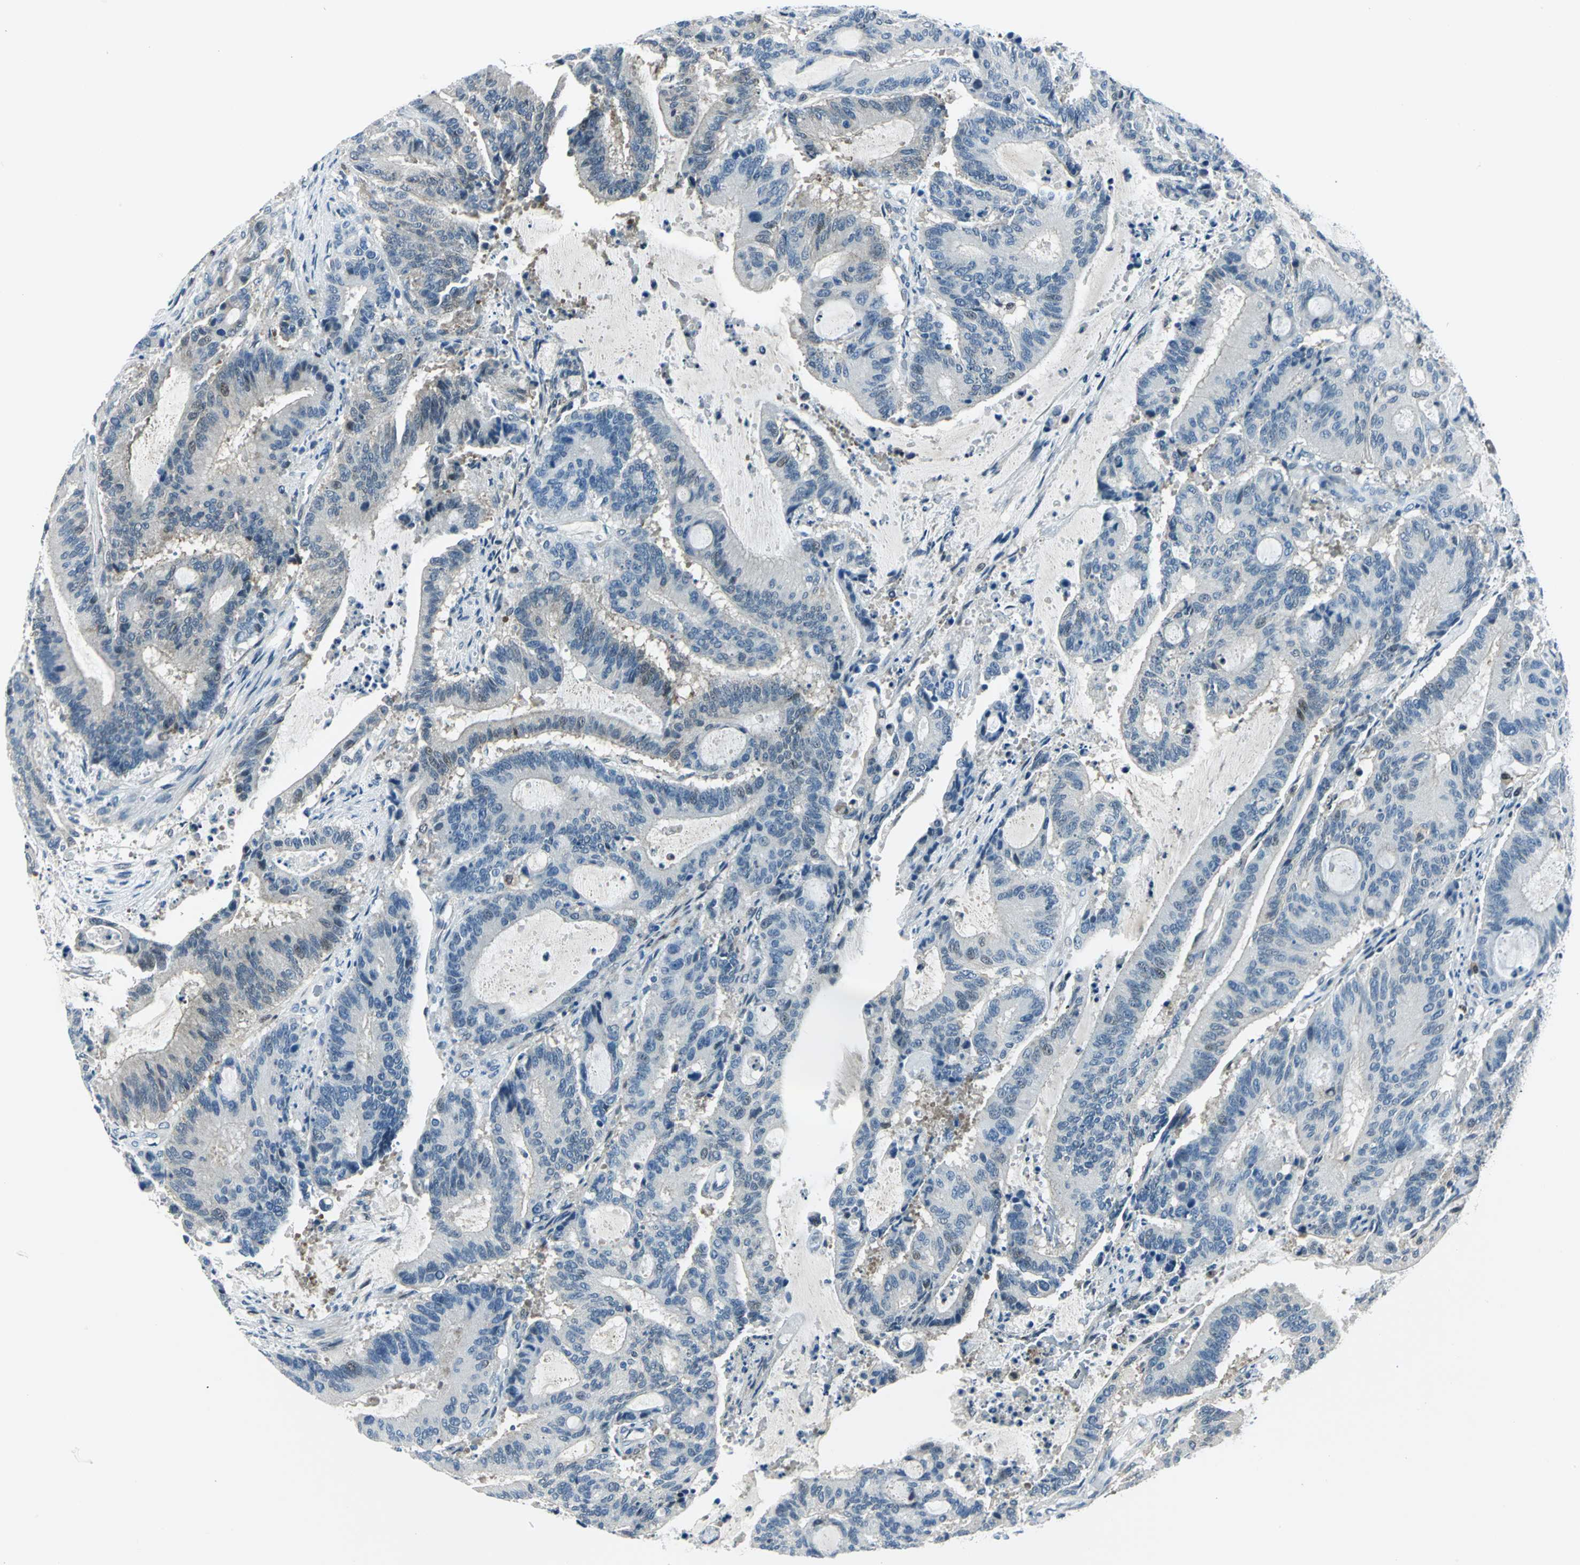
{"staining": {"intensity": "moderate", "quantity": "<25%", "location": "cytoplasmic/membranous,nuclear"}, "tissue": "liver cancer", "cell_type": "Tumor cells", "image_type": "cancer", "snomed": [{"axis": "morphology", "description": "Cholangiocarcinoma"}, {"axis": "topography", "description": "Liver"}], "caption": "Protein expression analysis of human liver cholangiocarcinoma reveals moderate cytoplasmic/membranous and nuclear positivity in about <25% of tumor cells.", "gene": "AKR1A1", "patient": {"sex": "female", "age": 73}}